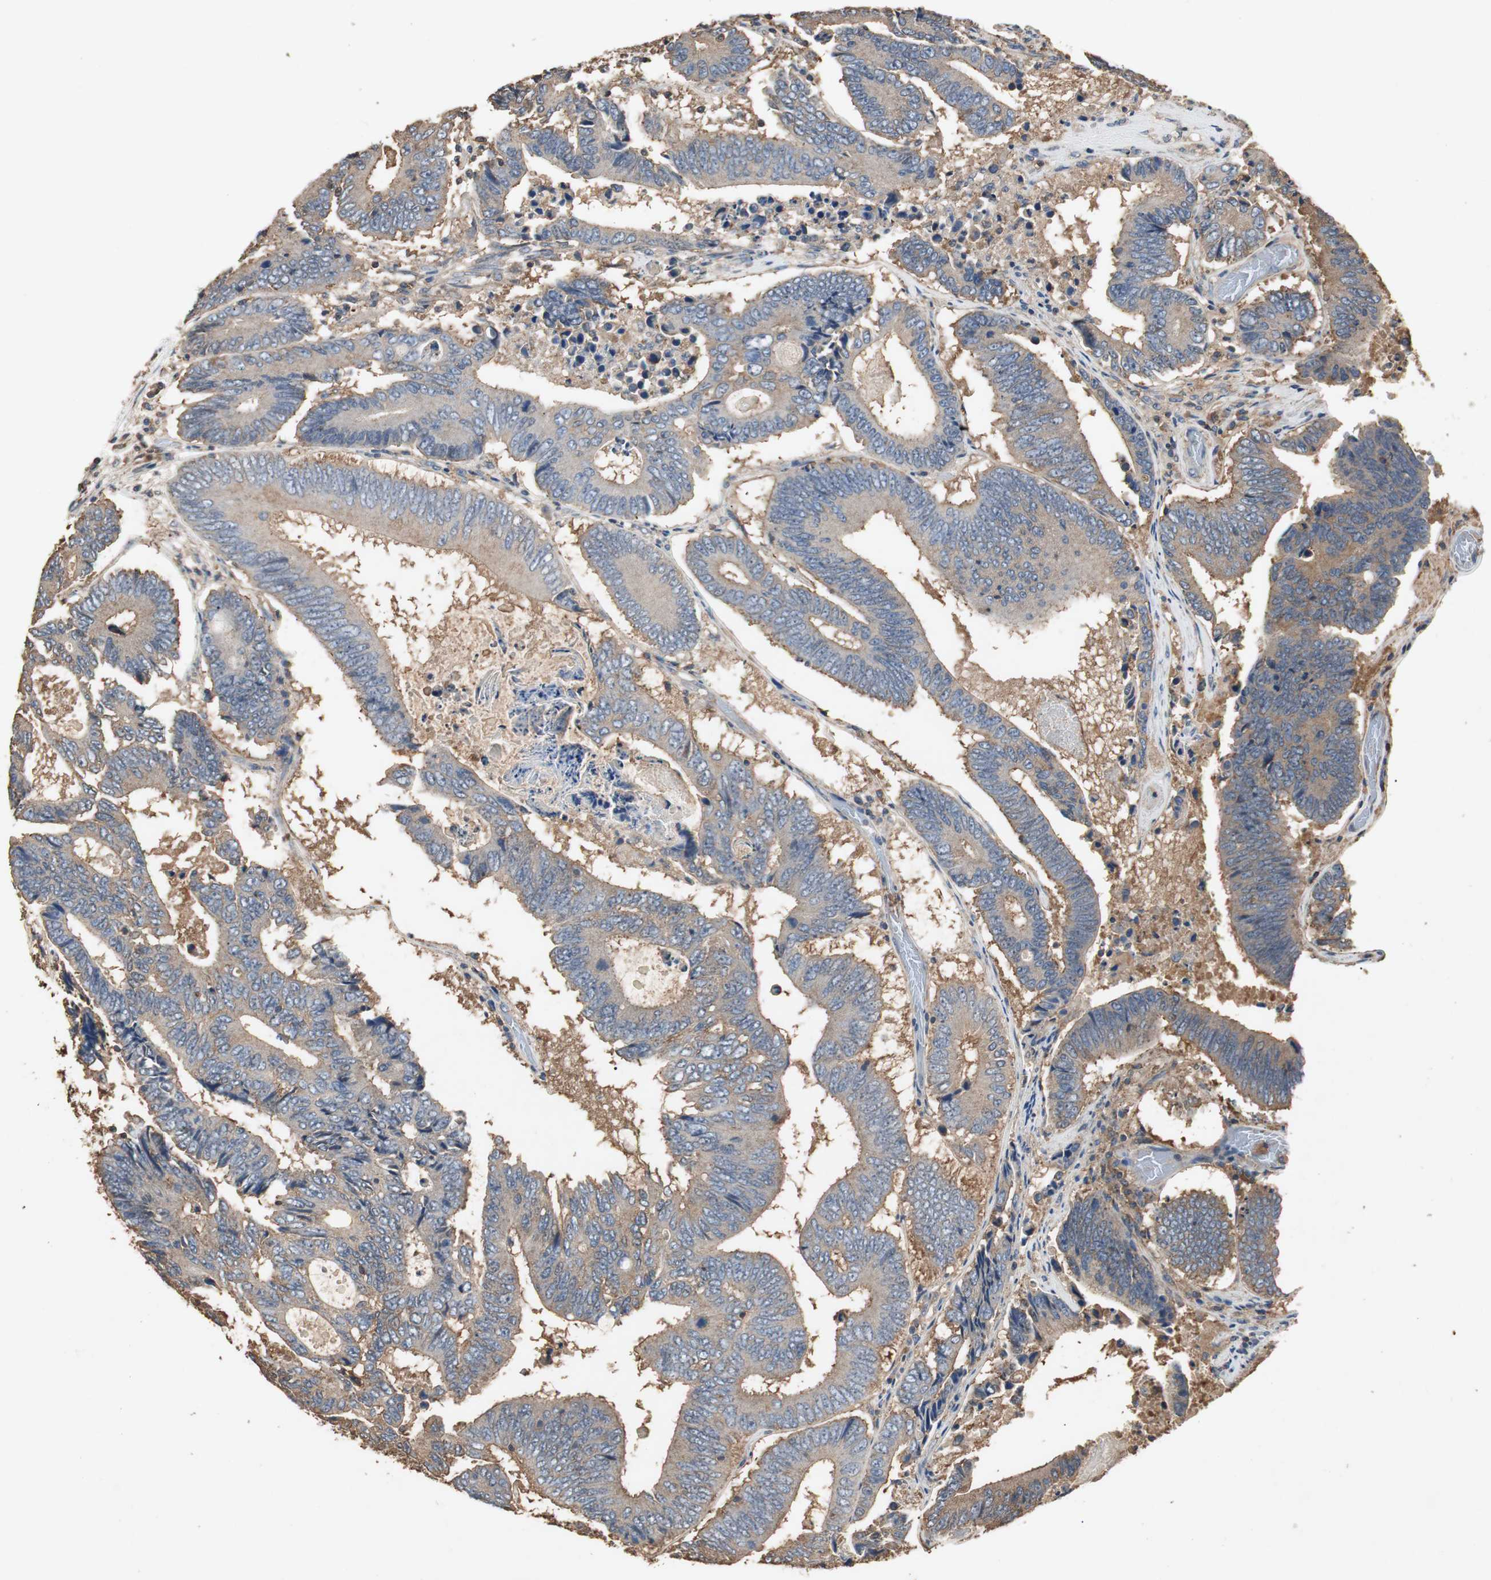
{"staining": {"intensity": "weak", "quantity": "25%-75%", "location": "cytoplasmic/membranous"}, "tissue": "colorectal cancer", "cell_type": "Tumor cells", "image_type": "cancer", "snomed": [{"axis": "morphology", "description": "Adenocarcinoma, NOS"}, {"axis": "topography", "description": "Colon"}], "caption": "Immunohistochemistry (DAB (3,3'-diaminobenzidine)) staining of colorectal cancer demonstrates weak cytoplasmic/membranous protein staining in approximately 25%-75% of tumor cells. (Stains: DAB (3,3'-diaminobenzidine) in brown, nuclei in blue, Microscopy: brightfield microscopy at high magnification).", "gene": "TNFRSF14", "patient": {"sex": "female", "age": 78}}